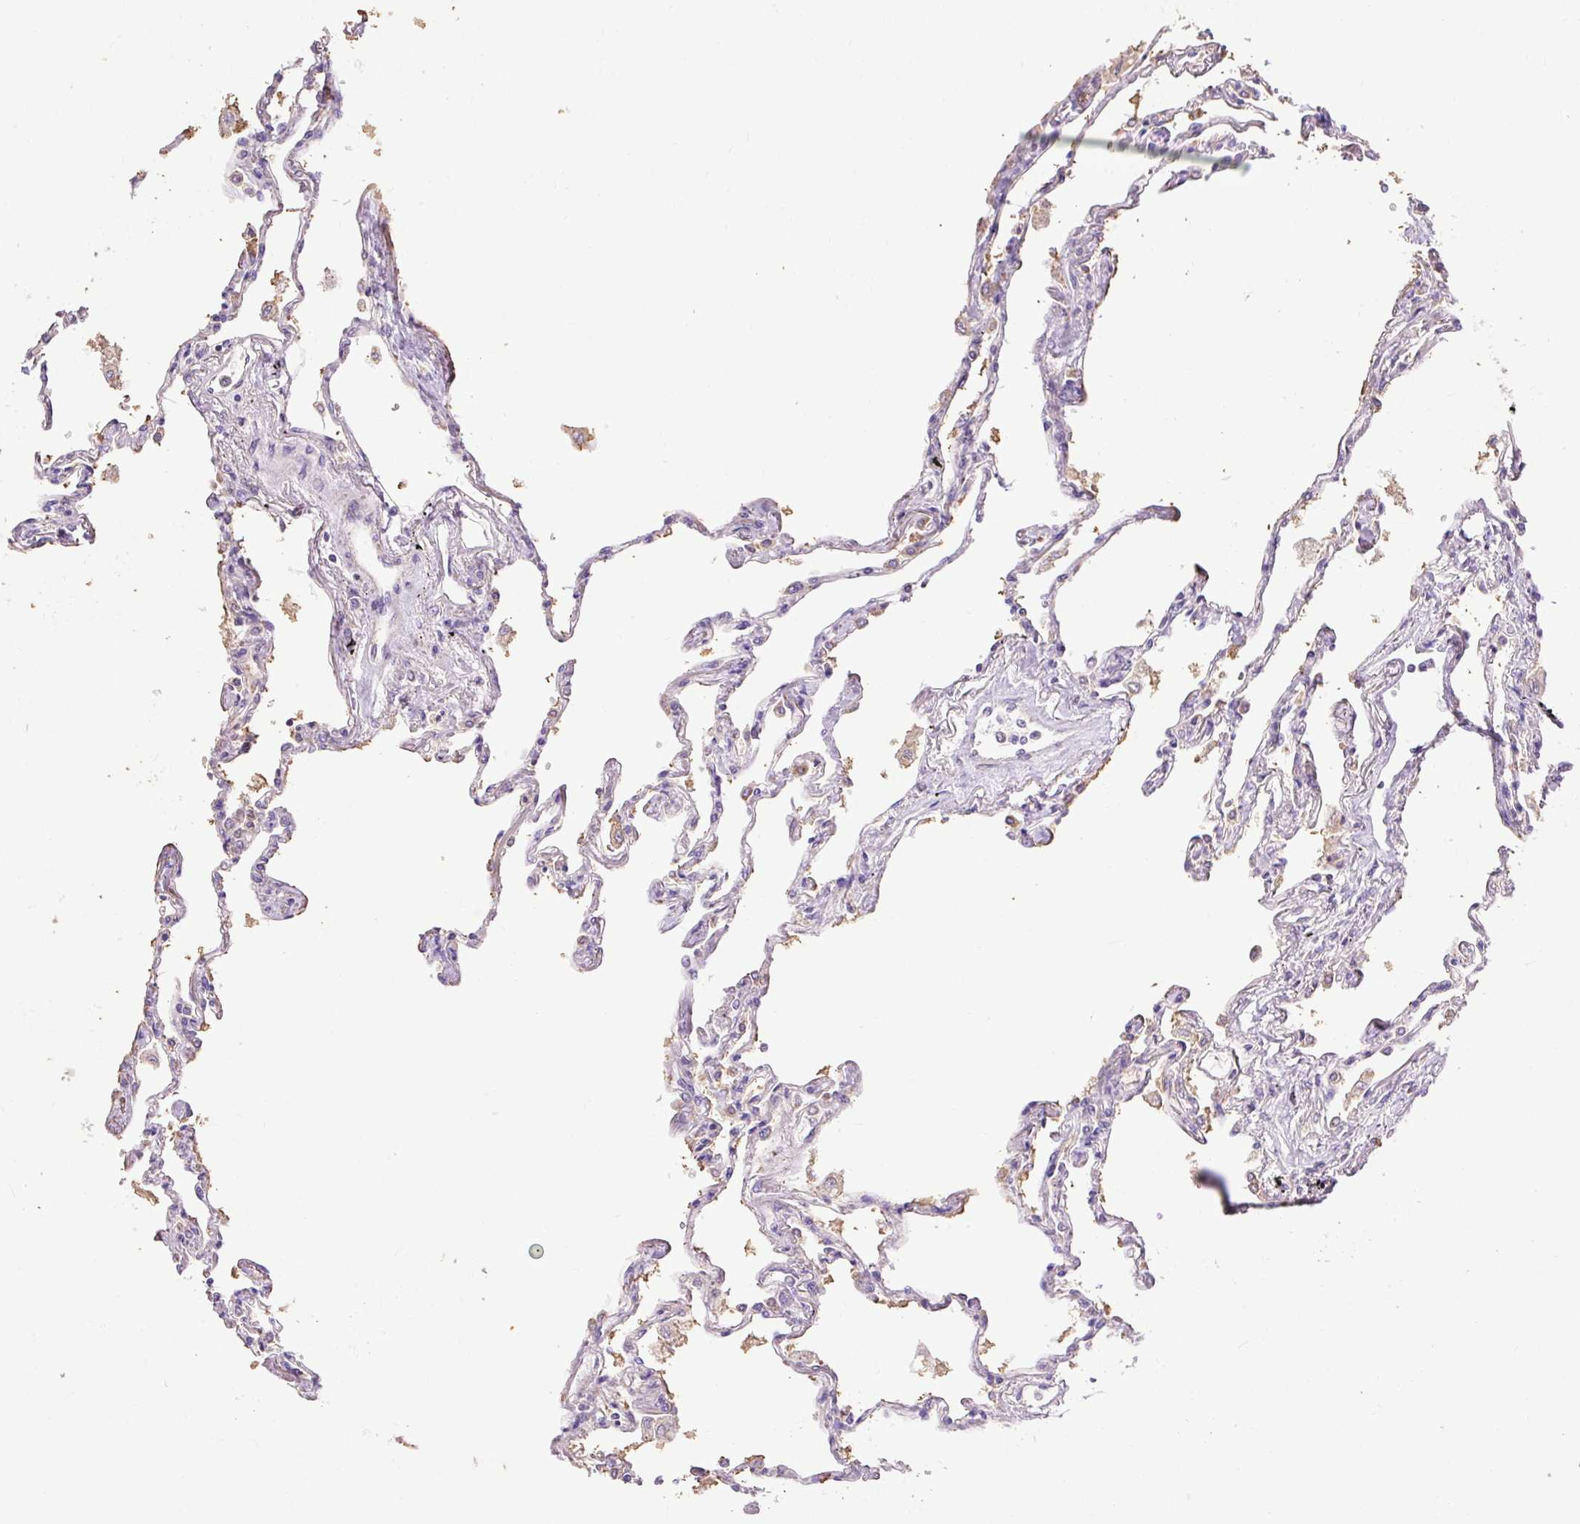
{"staining": {"intensity": "moderate", "quantity": "25%-75%", "location": "cytoplasmic/membranous"}, "tissue": "lung", "cell_type": "Alveolar cells", "image_type": "normal", "snomed": [{"axis": "morphology", "description": "Normal tissue, NOS"}, {"axis": "topography", "description": "Lung"}], "caption": "An IHC image of benign tissue is shown. Protein staining in brown highlights moderate cytoplasmic/membranous positivity in lung within alveolar cells. (DAB = brown stain, brightfield microscopy at high magnification).", "gene": "ABR", "patient": {"sex": "female", "age": 67}}